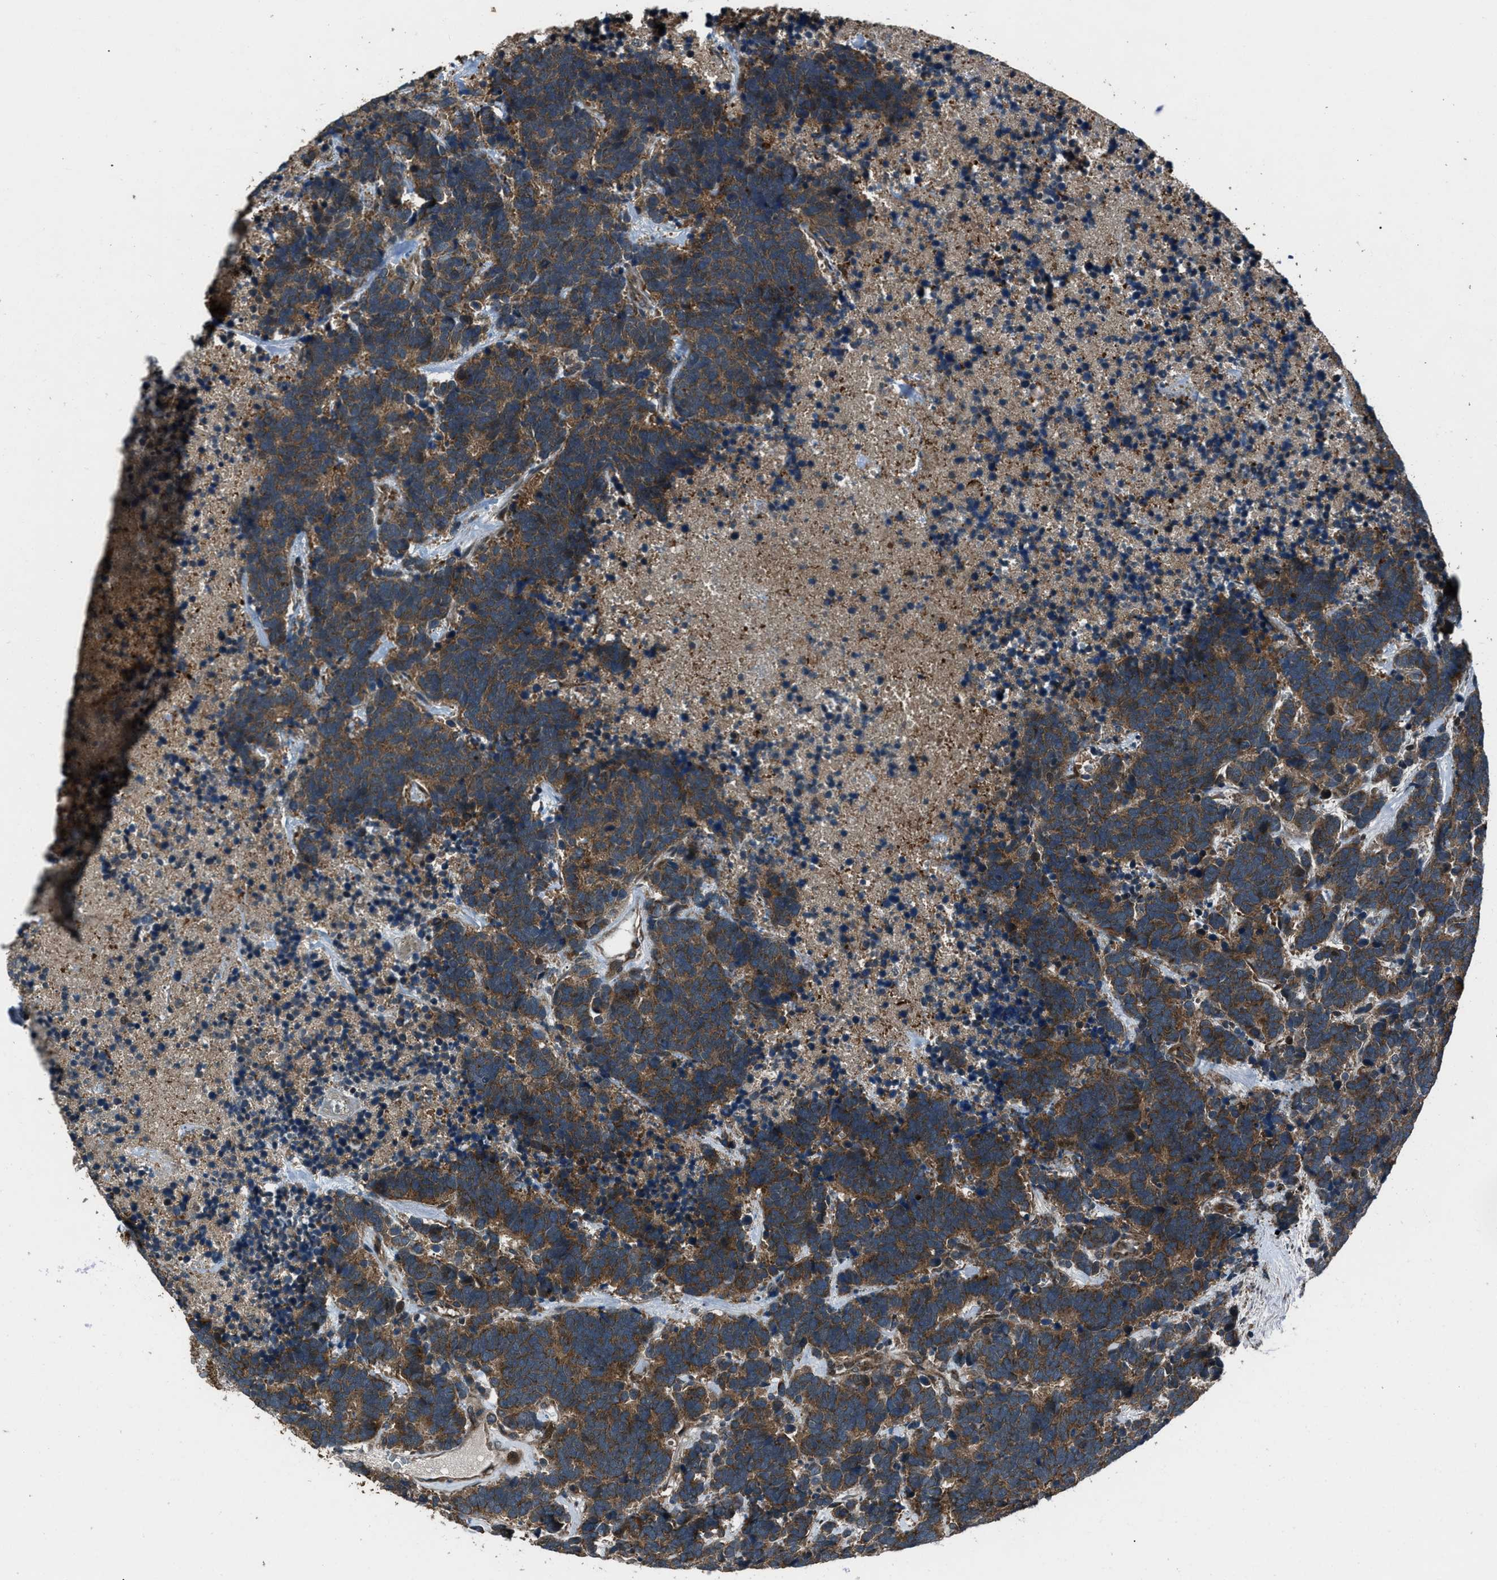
{"staining": {"intensity": "moderate", "quantity": ">75%", "location": "cytoplasmic/membranous"}, "tissue": "carcinoid", "cell_type": "Tumor cells", "image_type": "cancer", "snomed": [{"axis": "morphology", "description": "Carcinoma, NOS"}, {"axis": "morphology", "description": "Carcinoid, malignant, NOS"}, {"axis": "topography", "description": "Urinary bladder"}], "caption": "Tumor cells exhibit medium levels of moderate cytoplasmic/membranous staining in about >75% of cells in malignant carcinoid.", "gene": "IRAK4", "patient": {"sex": "male", "age": 57}}